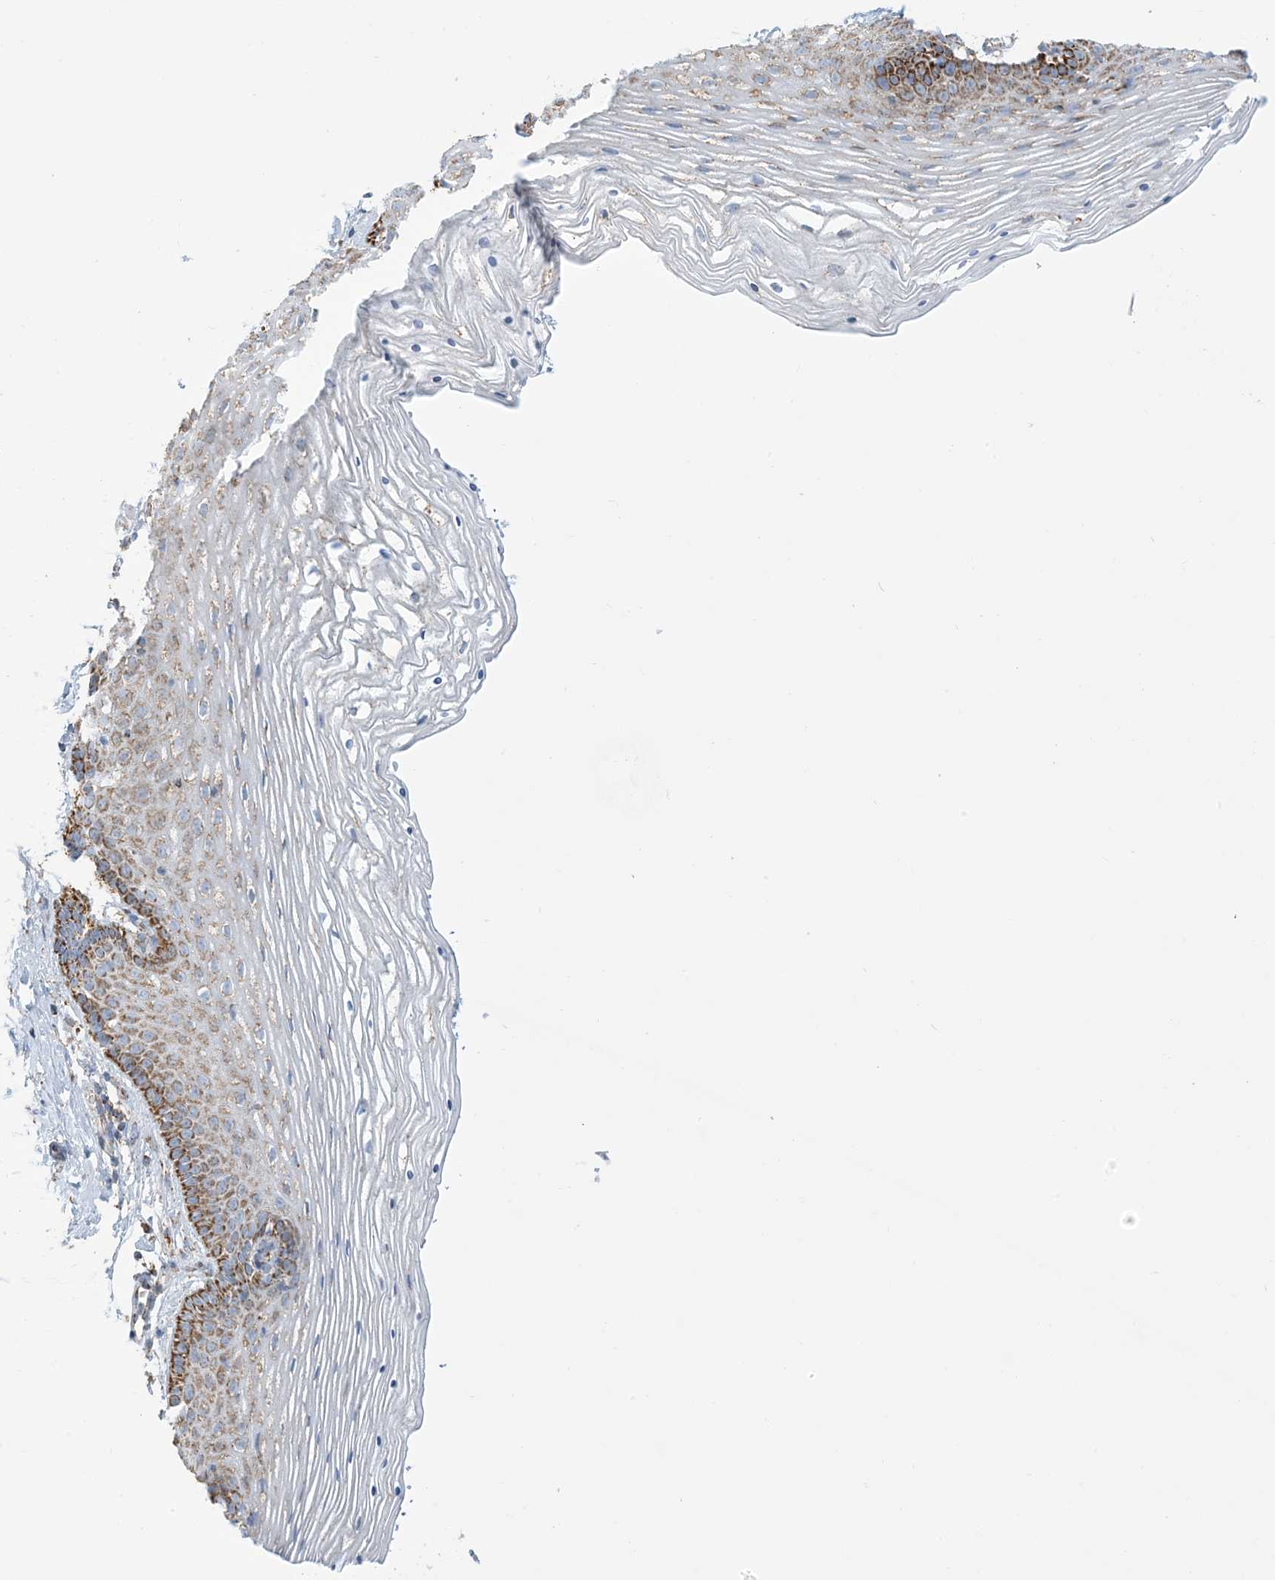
{"staining": {"intensity": "moderate", "quantity": ">75%", "location": "cytoplasmic/membranous"}, "tissue": "vagina", "cell_type": "Squamous epithelial cells", "image_type": "normal", "snomed": [{"axis": "morphology", "description": "Normal tissue, NOS"}, {"axis": "topography", "description": "Vagina"}], "caption": "Normal vagina reveals moderate cytoplasmic/membranous staining in approximately >75% of squamous epithelial cells, visualized by immunohistochemistry.", "gene": "SAMM50", "patient": {"sex": "female", "age": 32}}